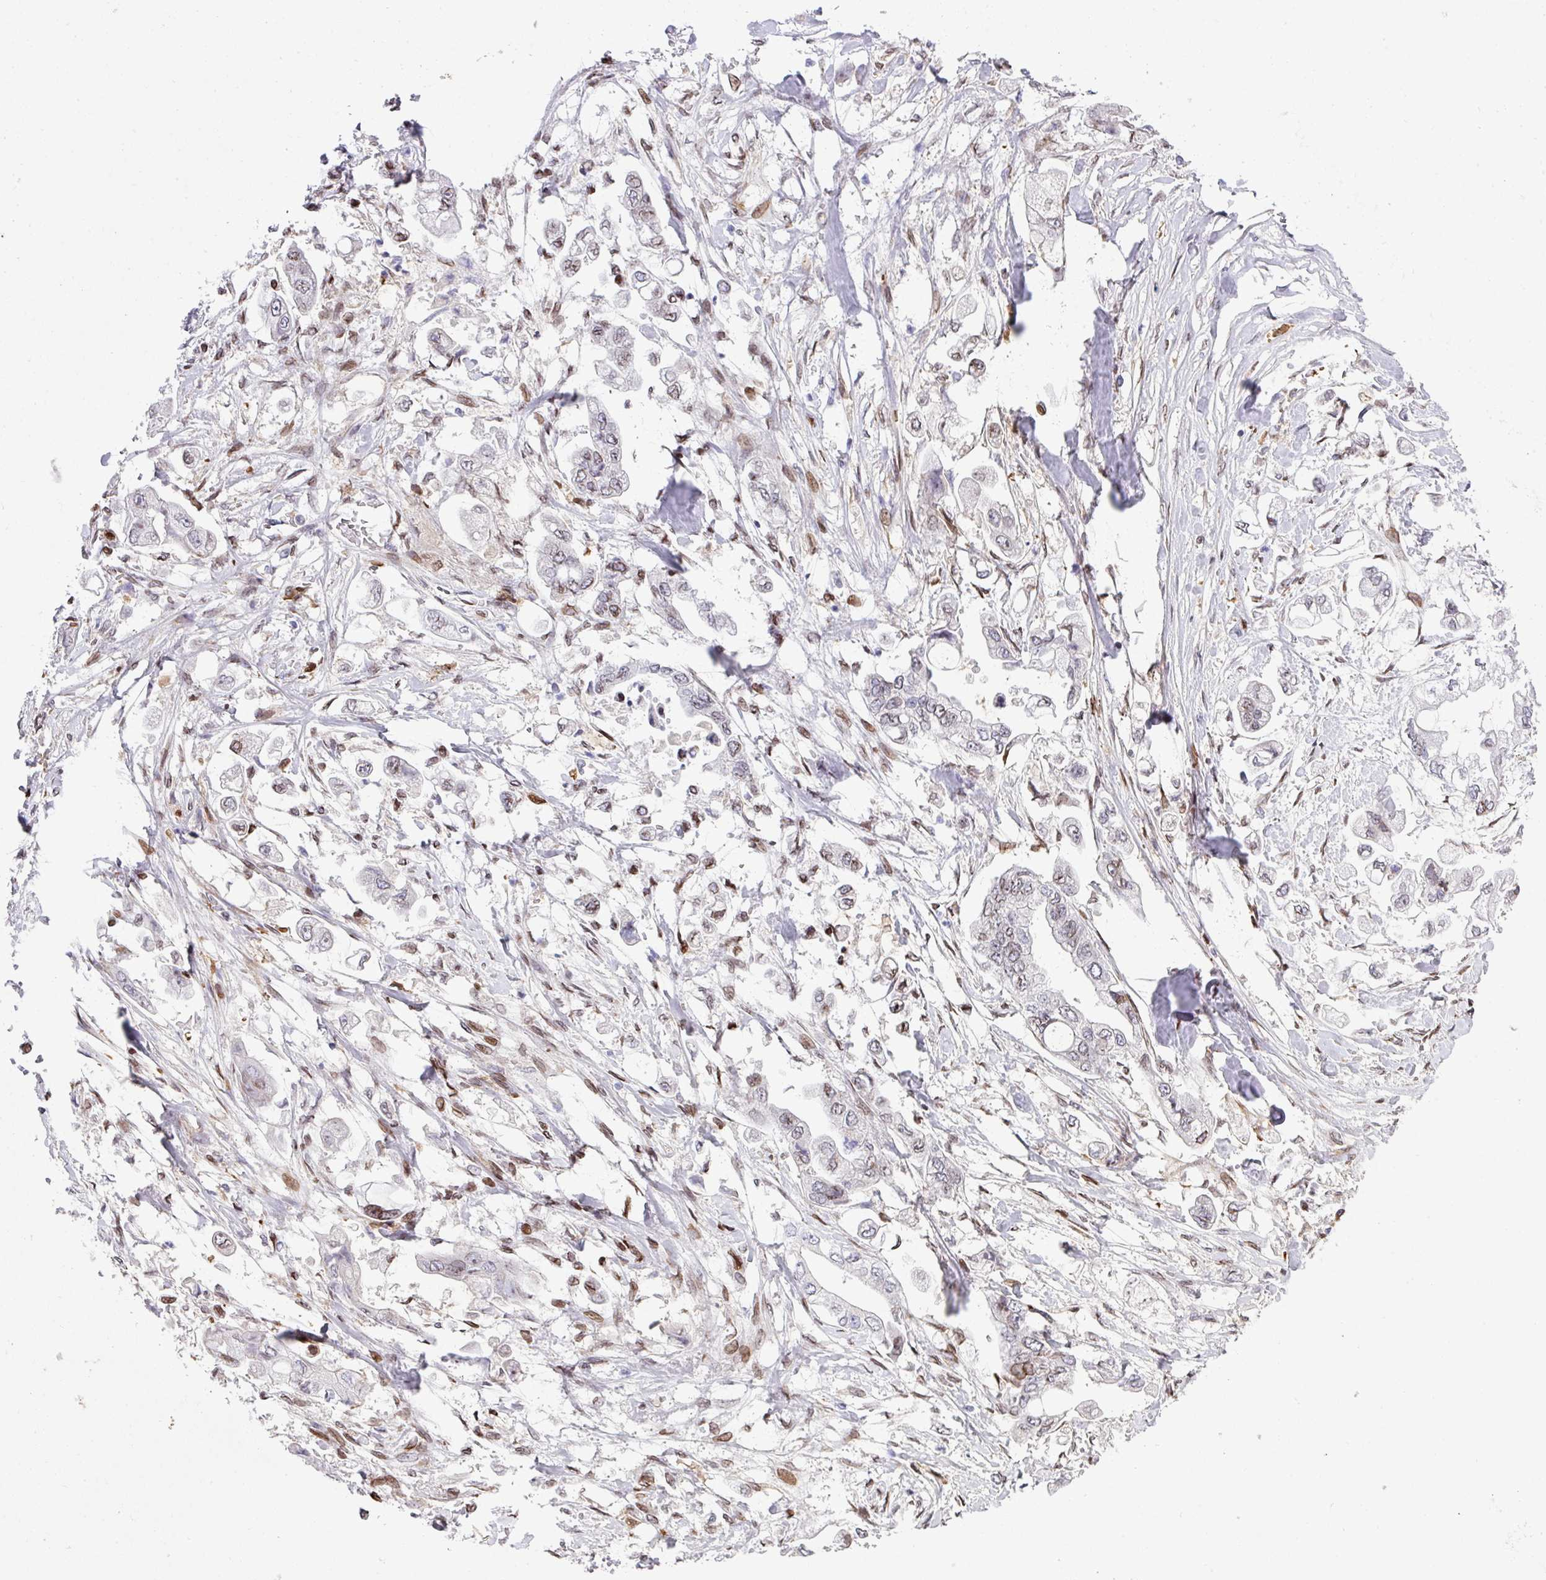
{"staining": {"intensity": "weak", "quantity": "<25%", "location": "nuclear"}, "tissue": "stomach cancer", "cell_type": "Tumor cells", "image_type": "cancer", "snomed": [{"axis": "morphology", "description": "Adenocarcinoma, NOS"}, {"axis": "topography", "description": "Stomach"}], "caption": "Stomach cancer stained for a protein using immunohistochemistry (IHC) shows no expression tumor cells.", "gene": "PLK1", "patient": {"sex": "male", "age": 62}}